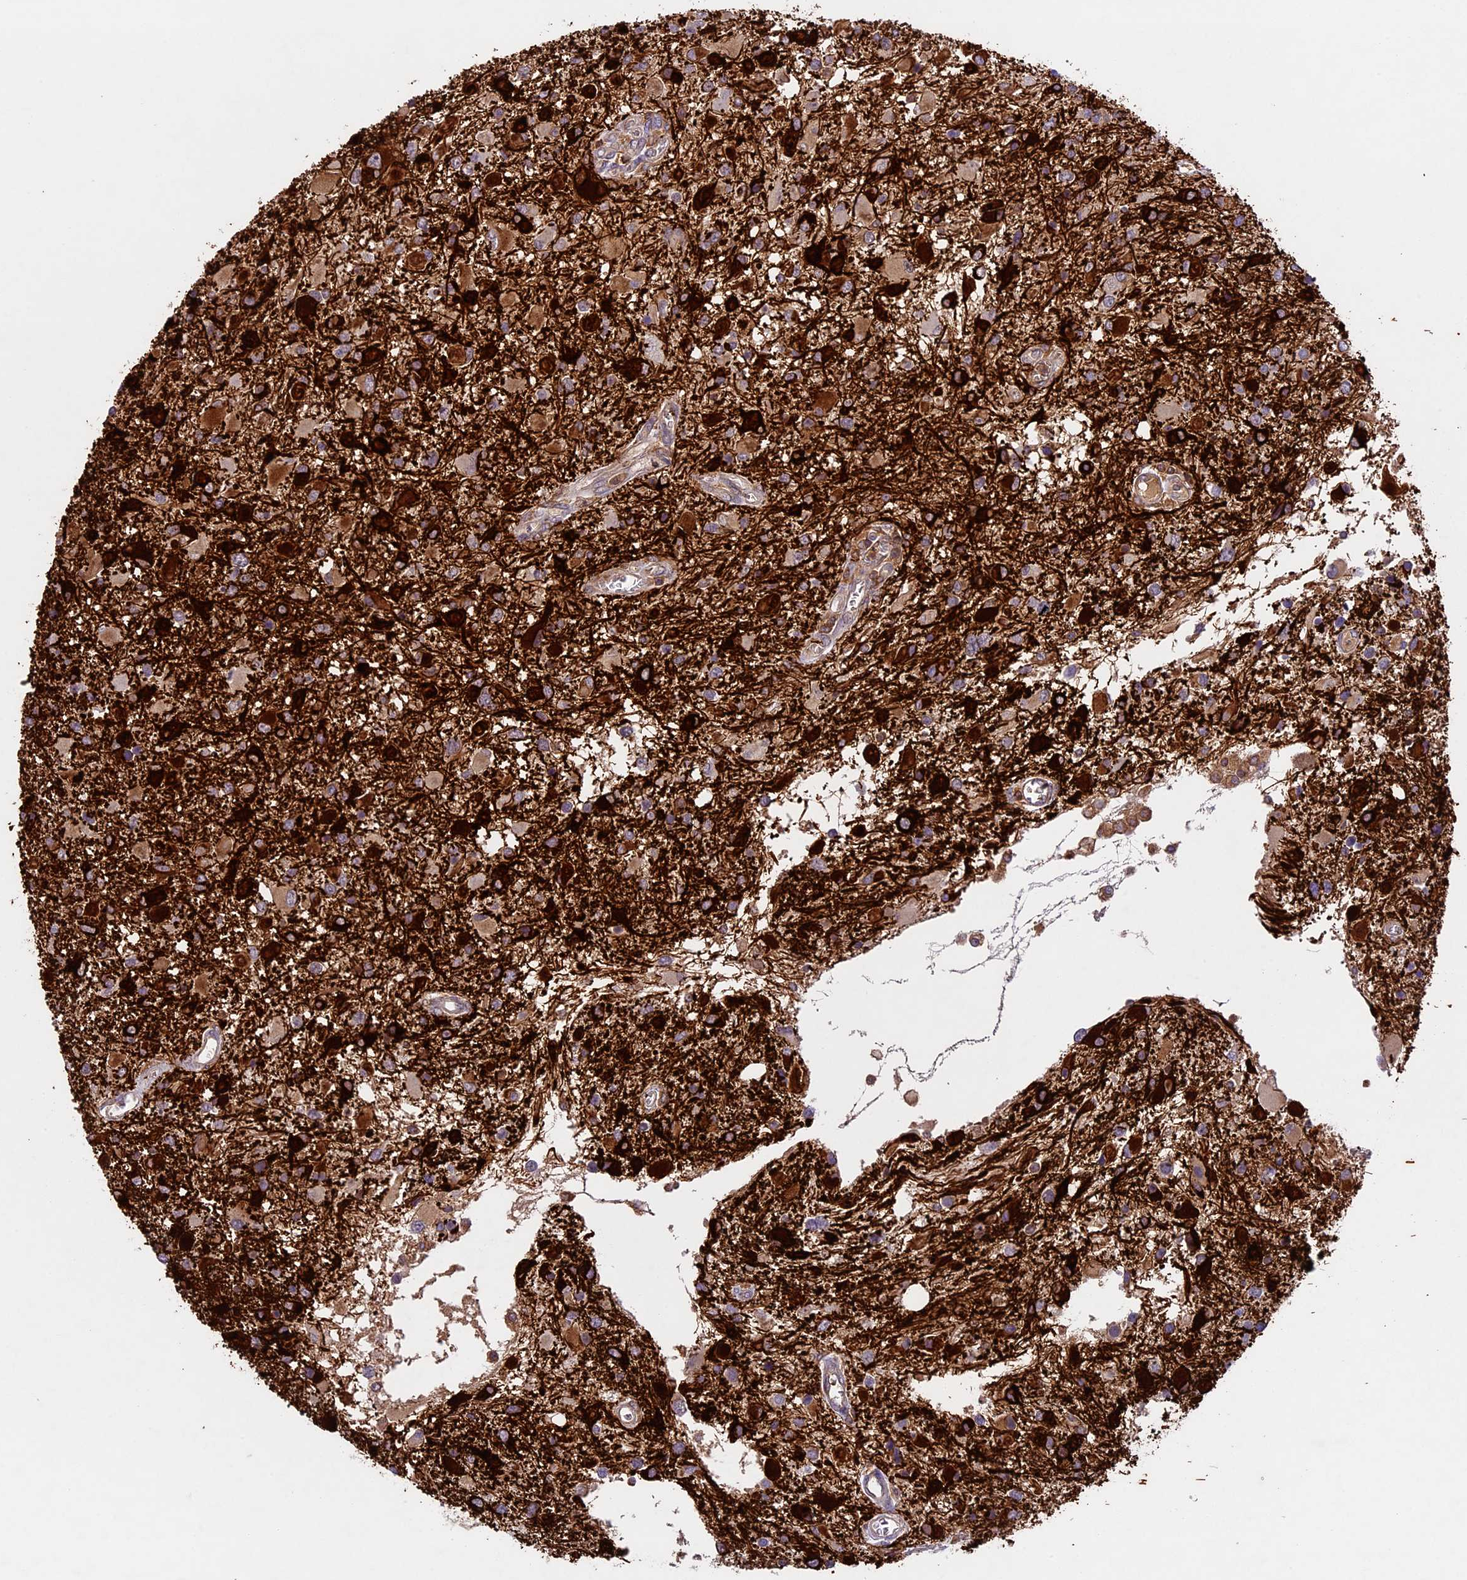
{"staining": {"intensity": "strong", "quantity": "25%-75%", "location": "cytoplasmic/membranous"}, "tissue": "glioma", "cell_type": "Tumor cells", "image_type": "cancer", "snomed": [{"axis": "morphology", "description": "Glioma, malignant, High grade"}, {"axis": "topography", "description": "Brain"}], "caption": "High-magnification brightfield microscopy of glioma stained with DAB (brown) and counterstained with hematoxylin (blue). tumor cells exhibit strong cytoplasmic/membranous expression is seen in approximately25%-75% of cells. The staining is performed using DAB (3,3'-diaminobenzidine) brown chromogen to label protein expression. The nuclei are counter-stained blue using hematoxylin.", "gene": "TBC1D1", "patient": {"sex": "male", "age": 53}}